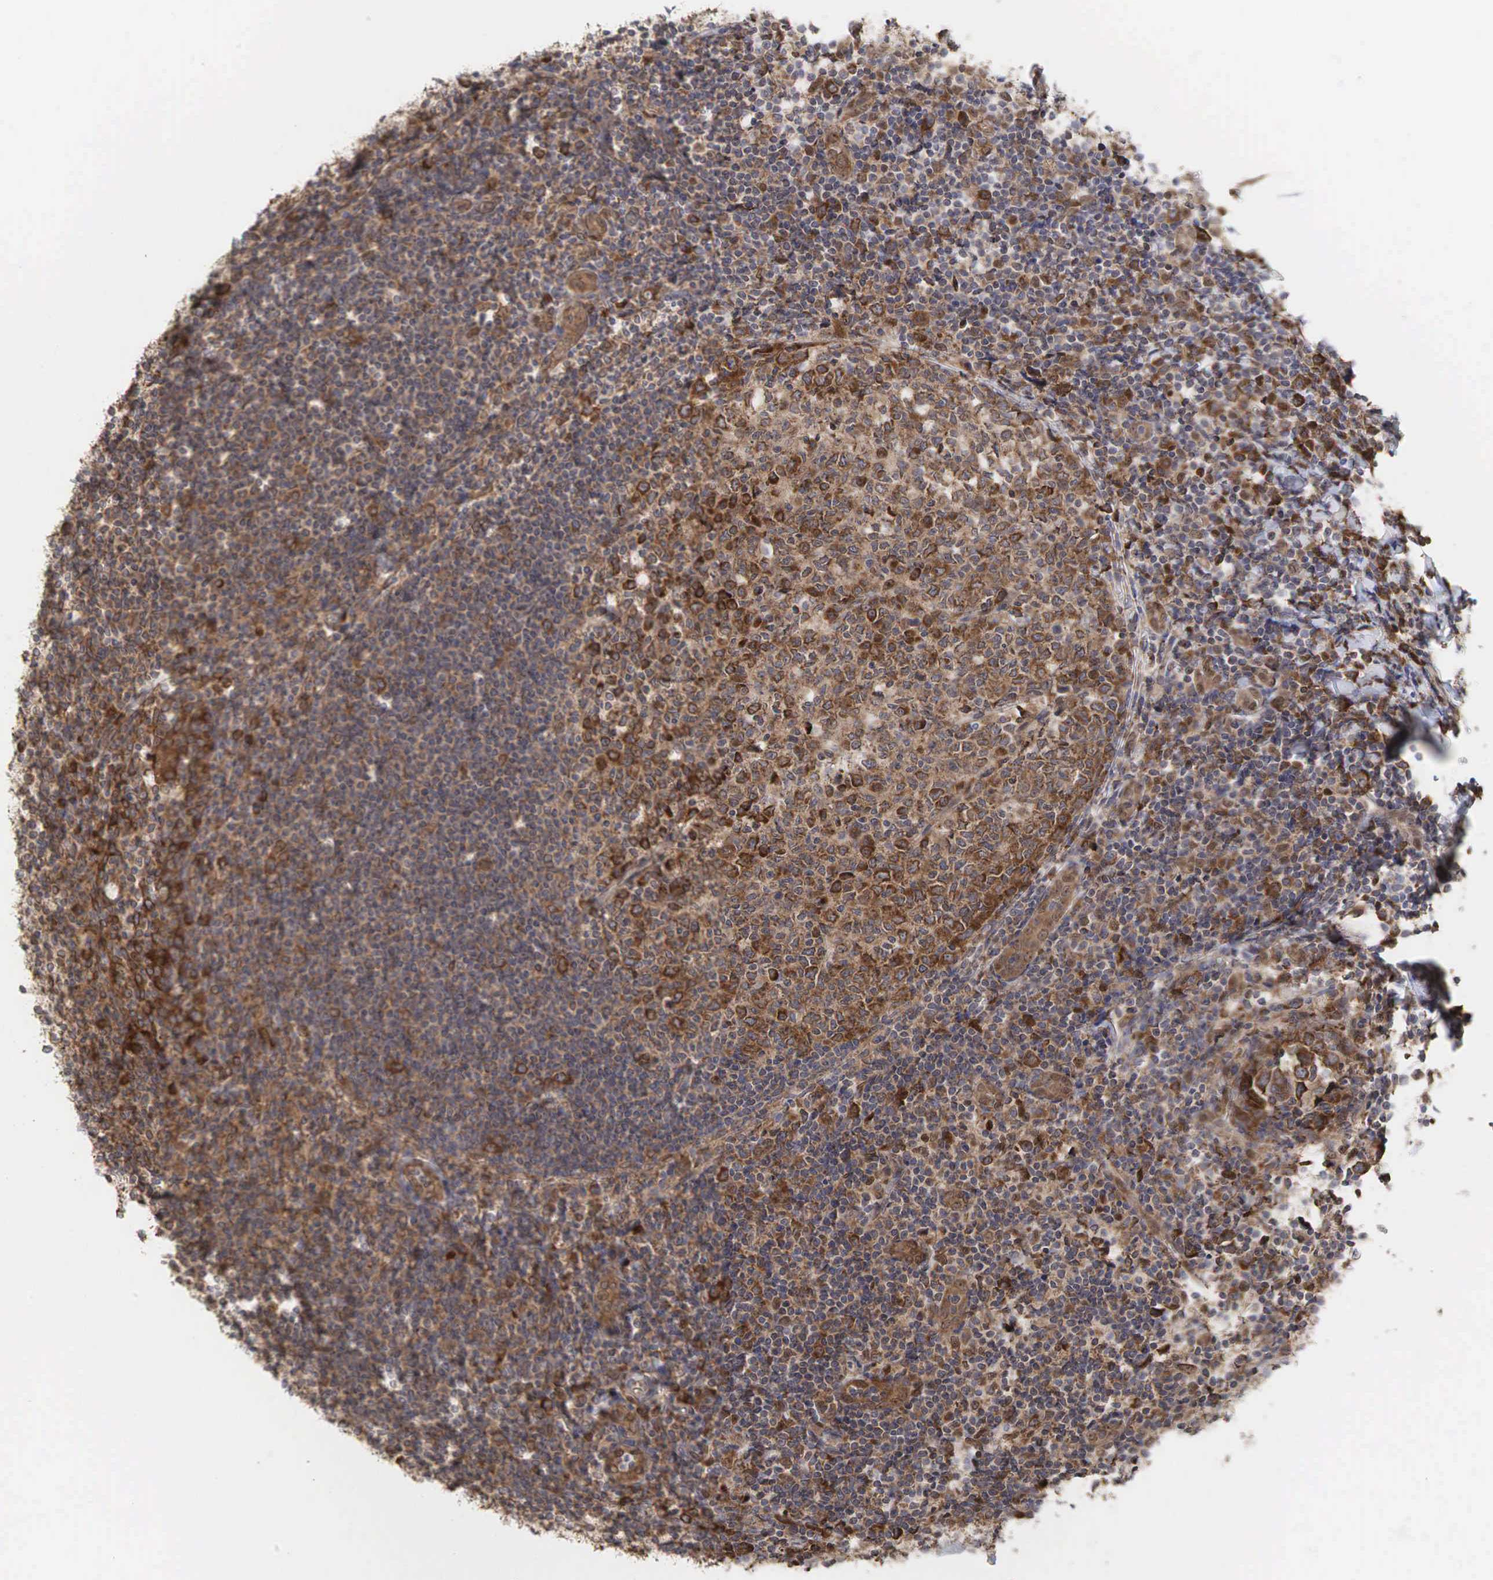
{"staining": {"intensity": "moderate", "quantity": ">75%", "location": "cytoplasmic/membranous"}, "tissue": "tonsil", "cell_type": "Germinal center cells", "image_type": "normal", "snomed": [{"axis": "morphology", "description": "Normal tissue, NOS"}, {"axis": "topography", "description": "Tonsil"}], "caption": "The histopathology image reveals staining of benign tonsil, revealing moderate cytoplasmic/membranous protein expression (brown color) within germinal center cells.", "gene": "PABPC5", "patient": {"sex": "female", "age": 41}}